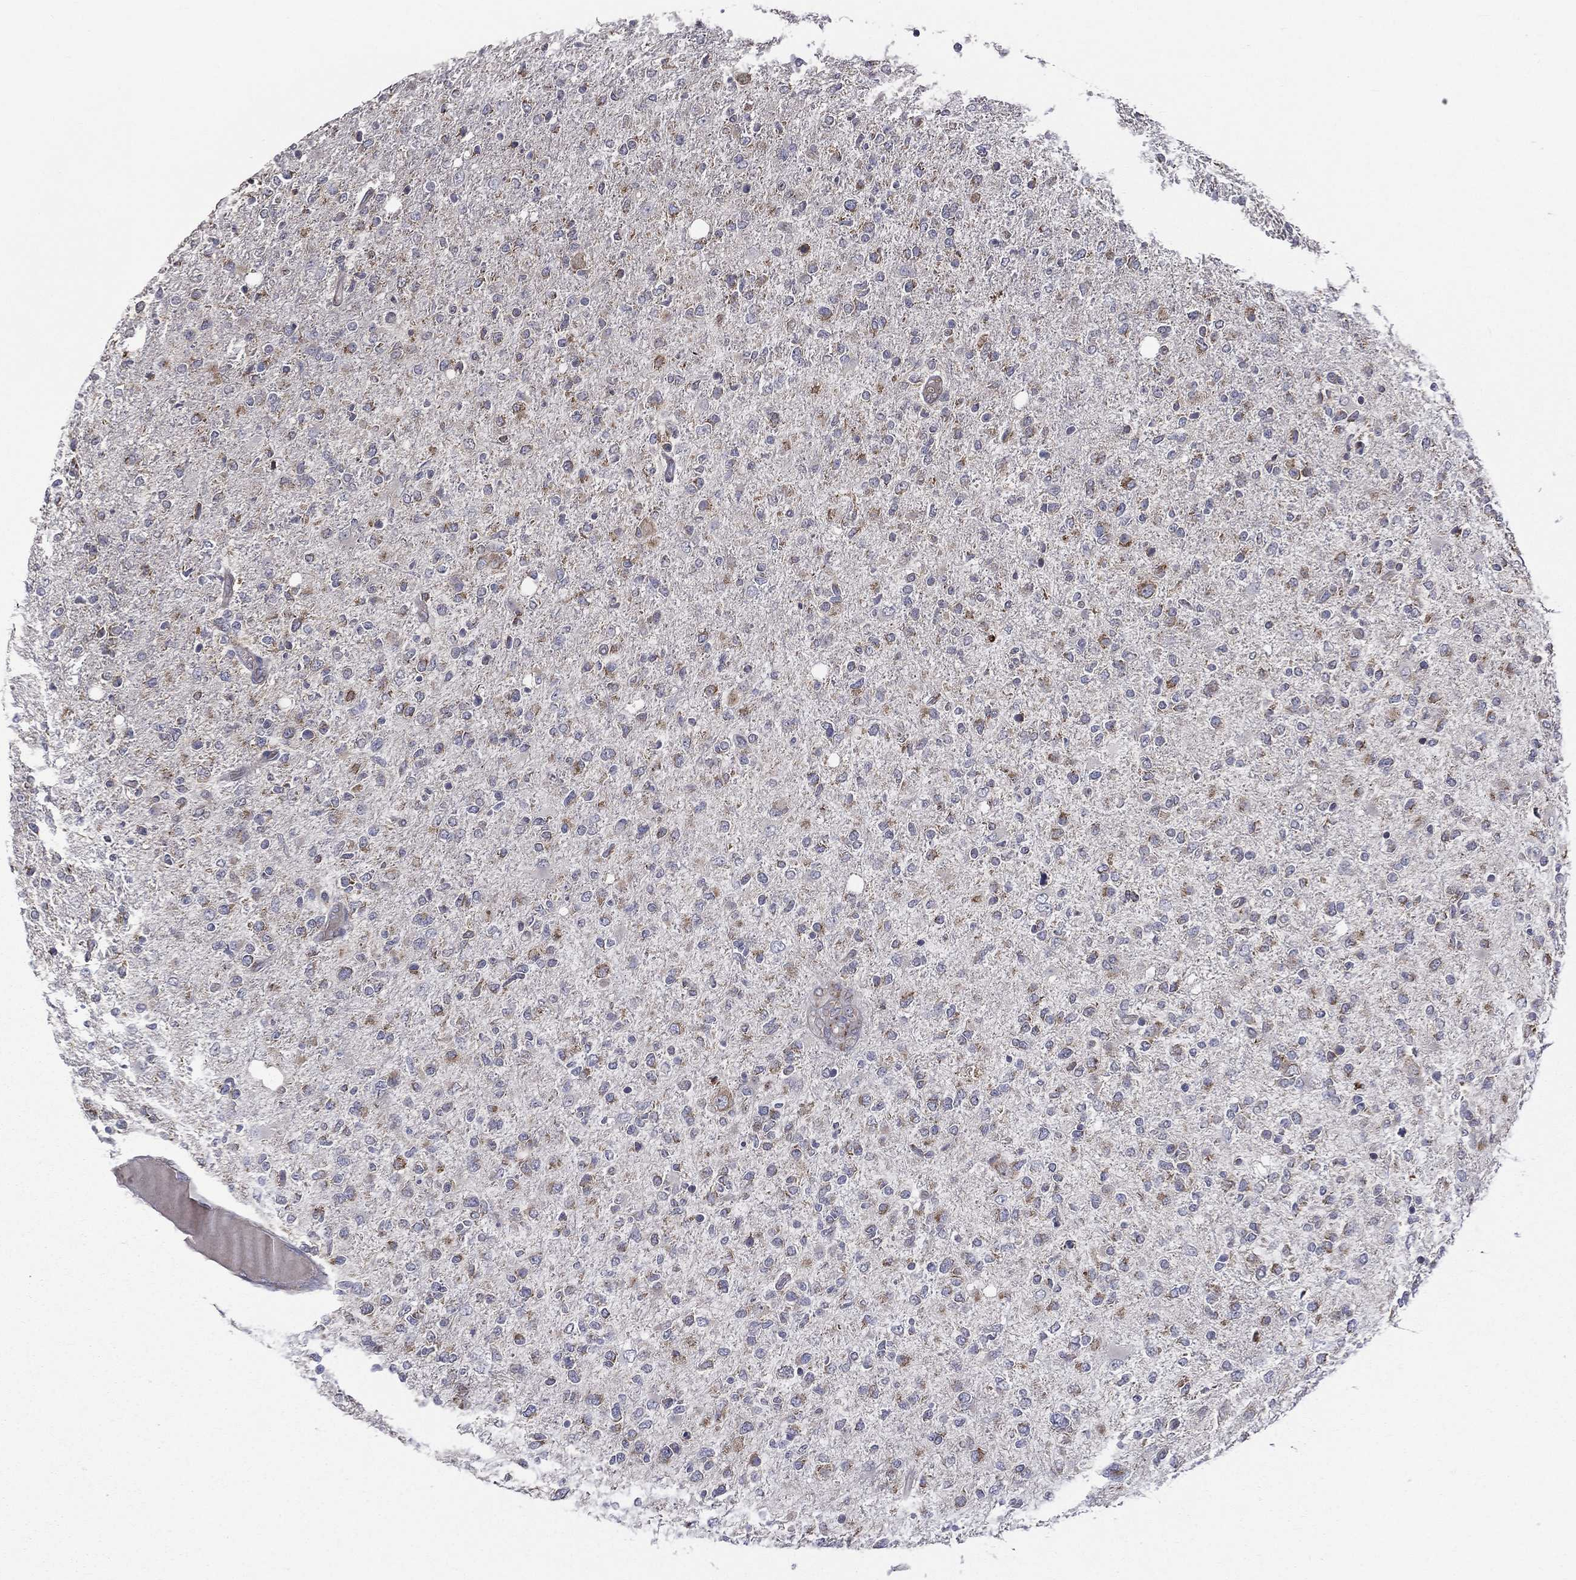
{"staining": {"intensity": "moderate", "quantity": "<25%", "location": "cytoplasmic/membranous"}, "tissue": "glioma", "cell_type": "Tumor cells", "image_type": "cancer", "snomed": [{"axis": "morphology", "description": "Glioma, malignant, High grade"}, {"axis": "topography", "description": "Cerebral cortex"}], "caption": "Malignant glioma (high-grade) stained for a protein (brown) shows moderate cytoplasmic/membranous positive positivity in about <25% of tumor cells.", "gene": "C20orf96", "patient": {"sex": "male", "age": 70}}